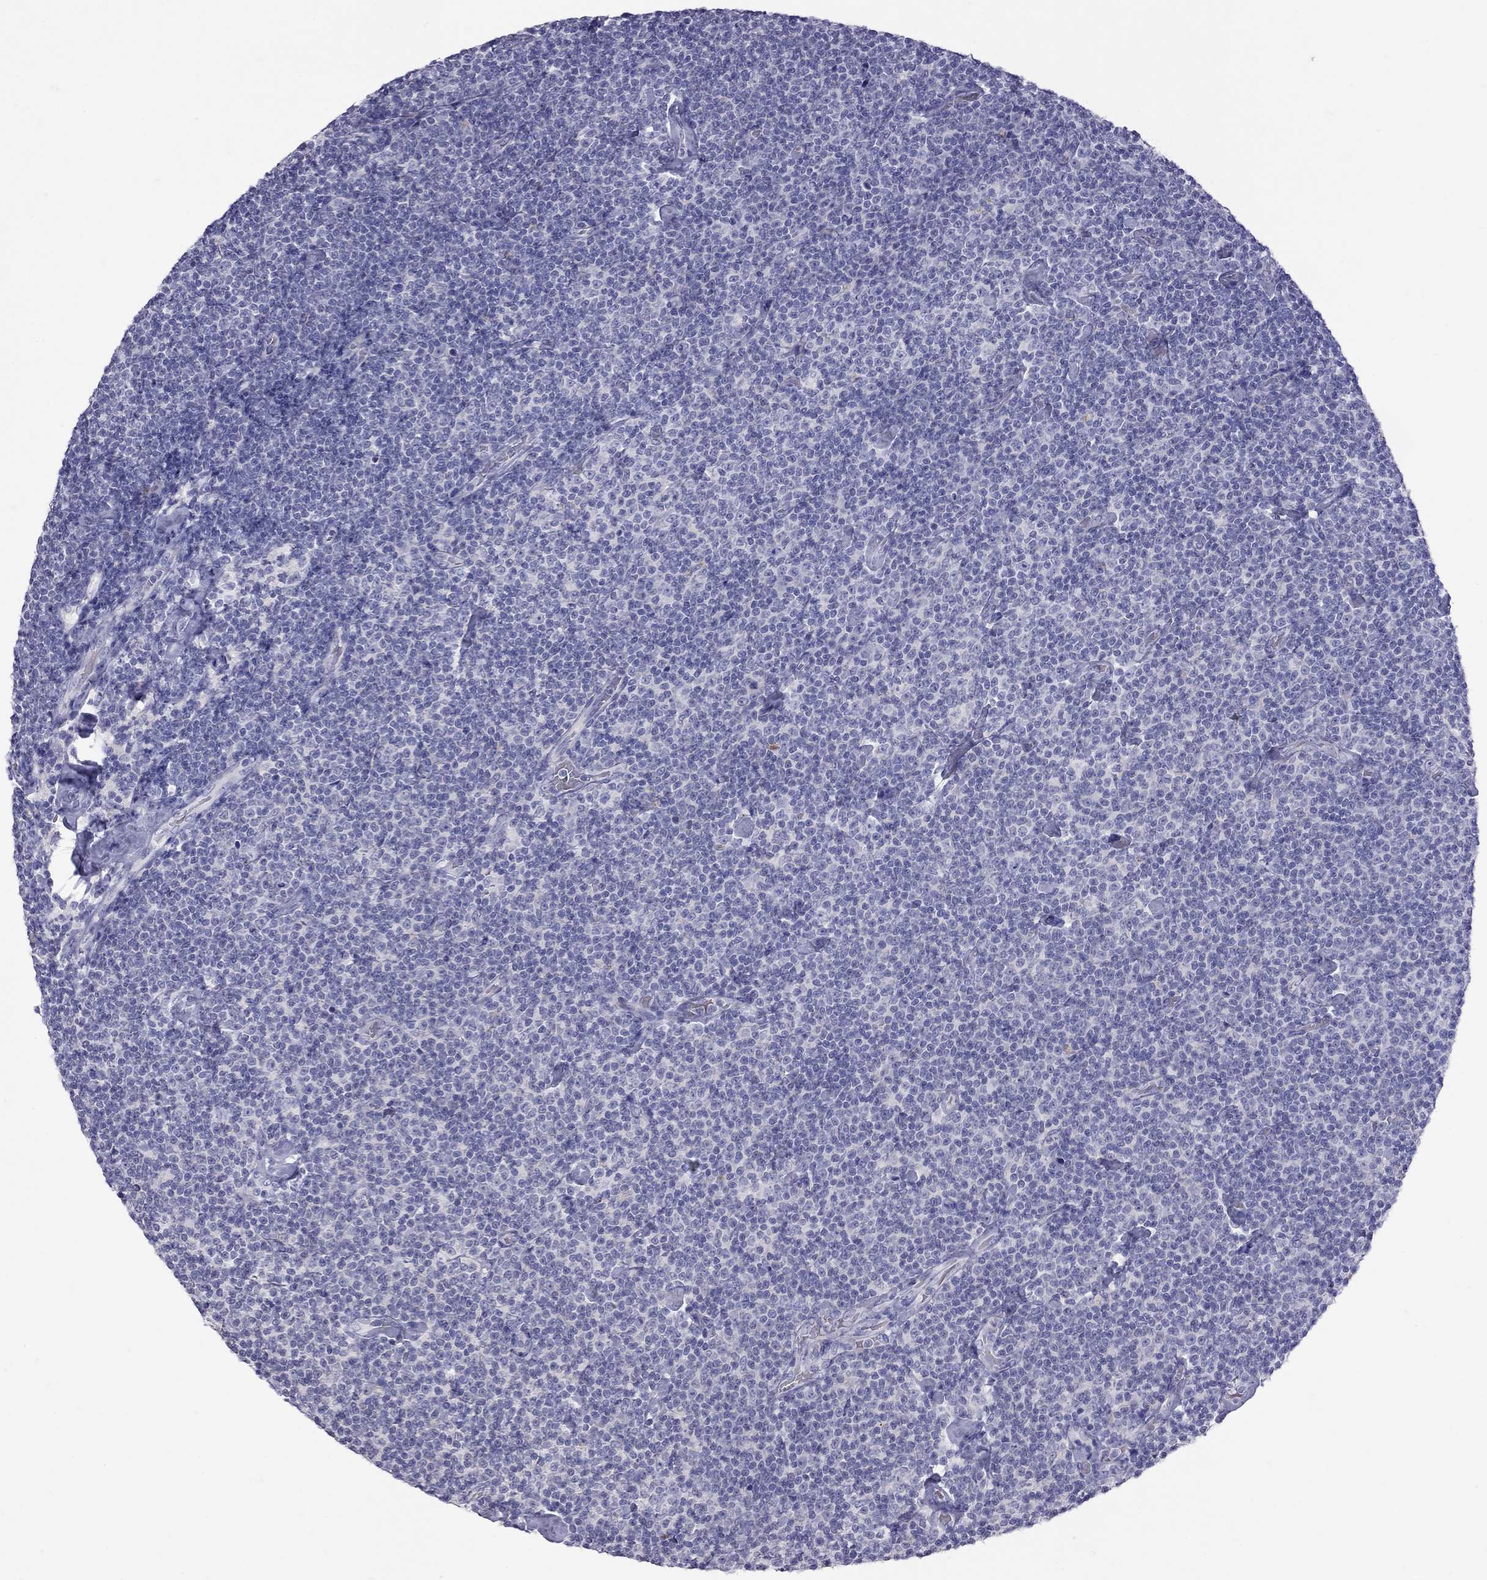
{"staining": {"intensity": "negative", "quantity": "none", "location": "none"}, "tissue": "lymphoma", "cell_type": "Tumor cells", "image_type": "cancer", "snomed": [{"axis": "morphology", "description": "Malignant lymphoma, non-Hodgkin's type, Low grade"}, {"axis": "topography", "description": "Lymph node"}], "caption": "DAB (3,3'-diaminobenzidine) immunohistochemical staining of human low-grade malignant lymphoma, non-Hodgkin's type displays no significant positivity in tumor cells.", "gene": "MUC16", "patient": {"sex": "male", "age": 81}}